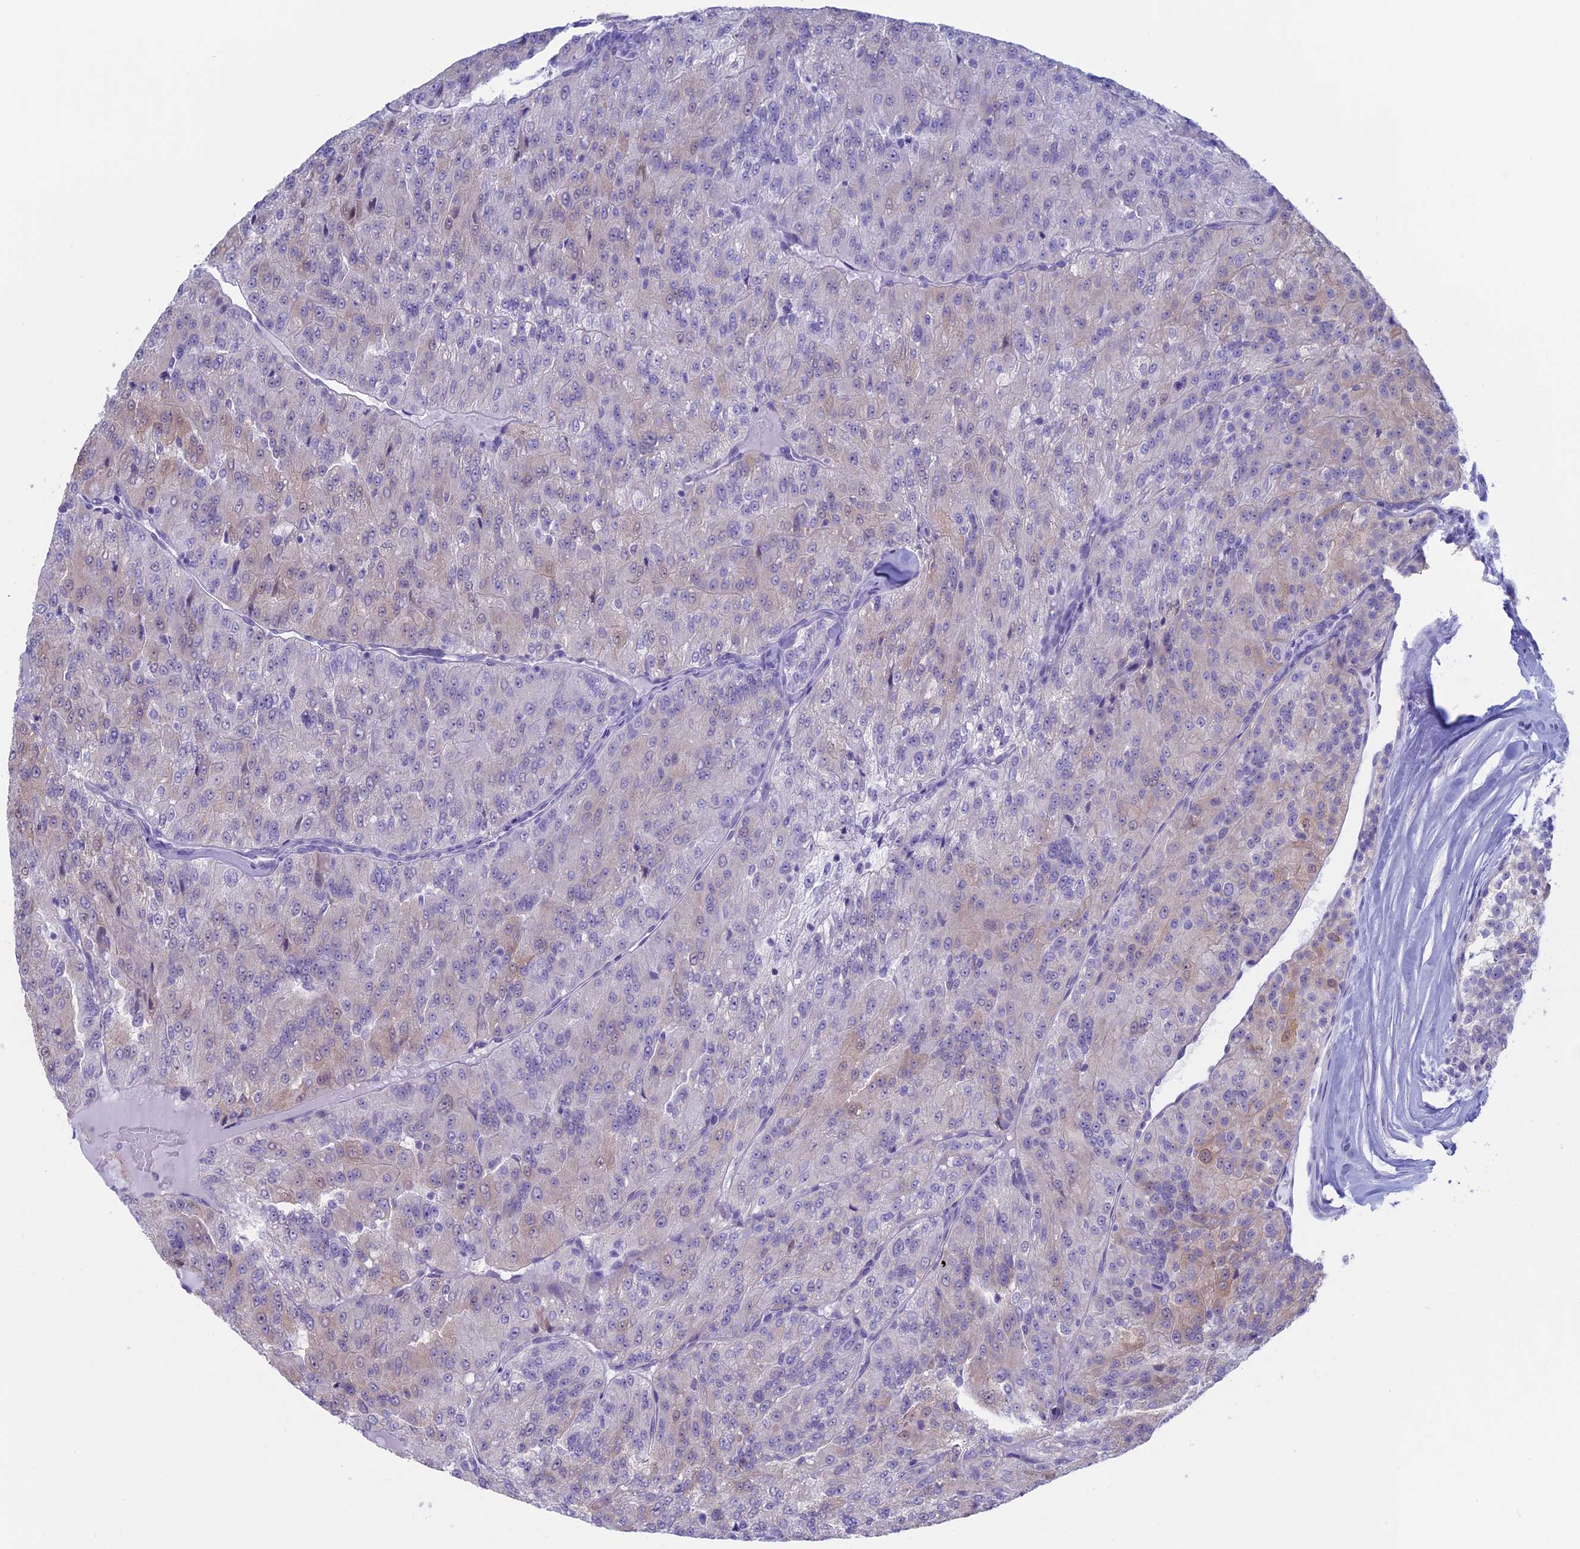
{"staining": {"intensity": "weak", "quantity": "<25%", "location": "cytoplasmic/membranous"}, "tissue": "renal cancer", "cell_type": "Tumor cells", "image_type": "cancer", "snomed": [{"axis": "morphology", "description": "Adenocarcinoma, NOS"}, {"axis": "topography", "description": "Kidney"}], "caption": "Immunohistochemistry histopathology image of renal cancer (adenocarcinoma) stained for a protein (brown), which reveals no staining in tumor cells.", "gene": "LHFPL2", "patient": {"sex": "female", "age": 63}}